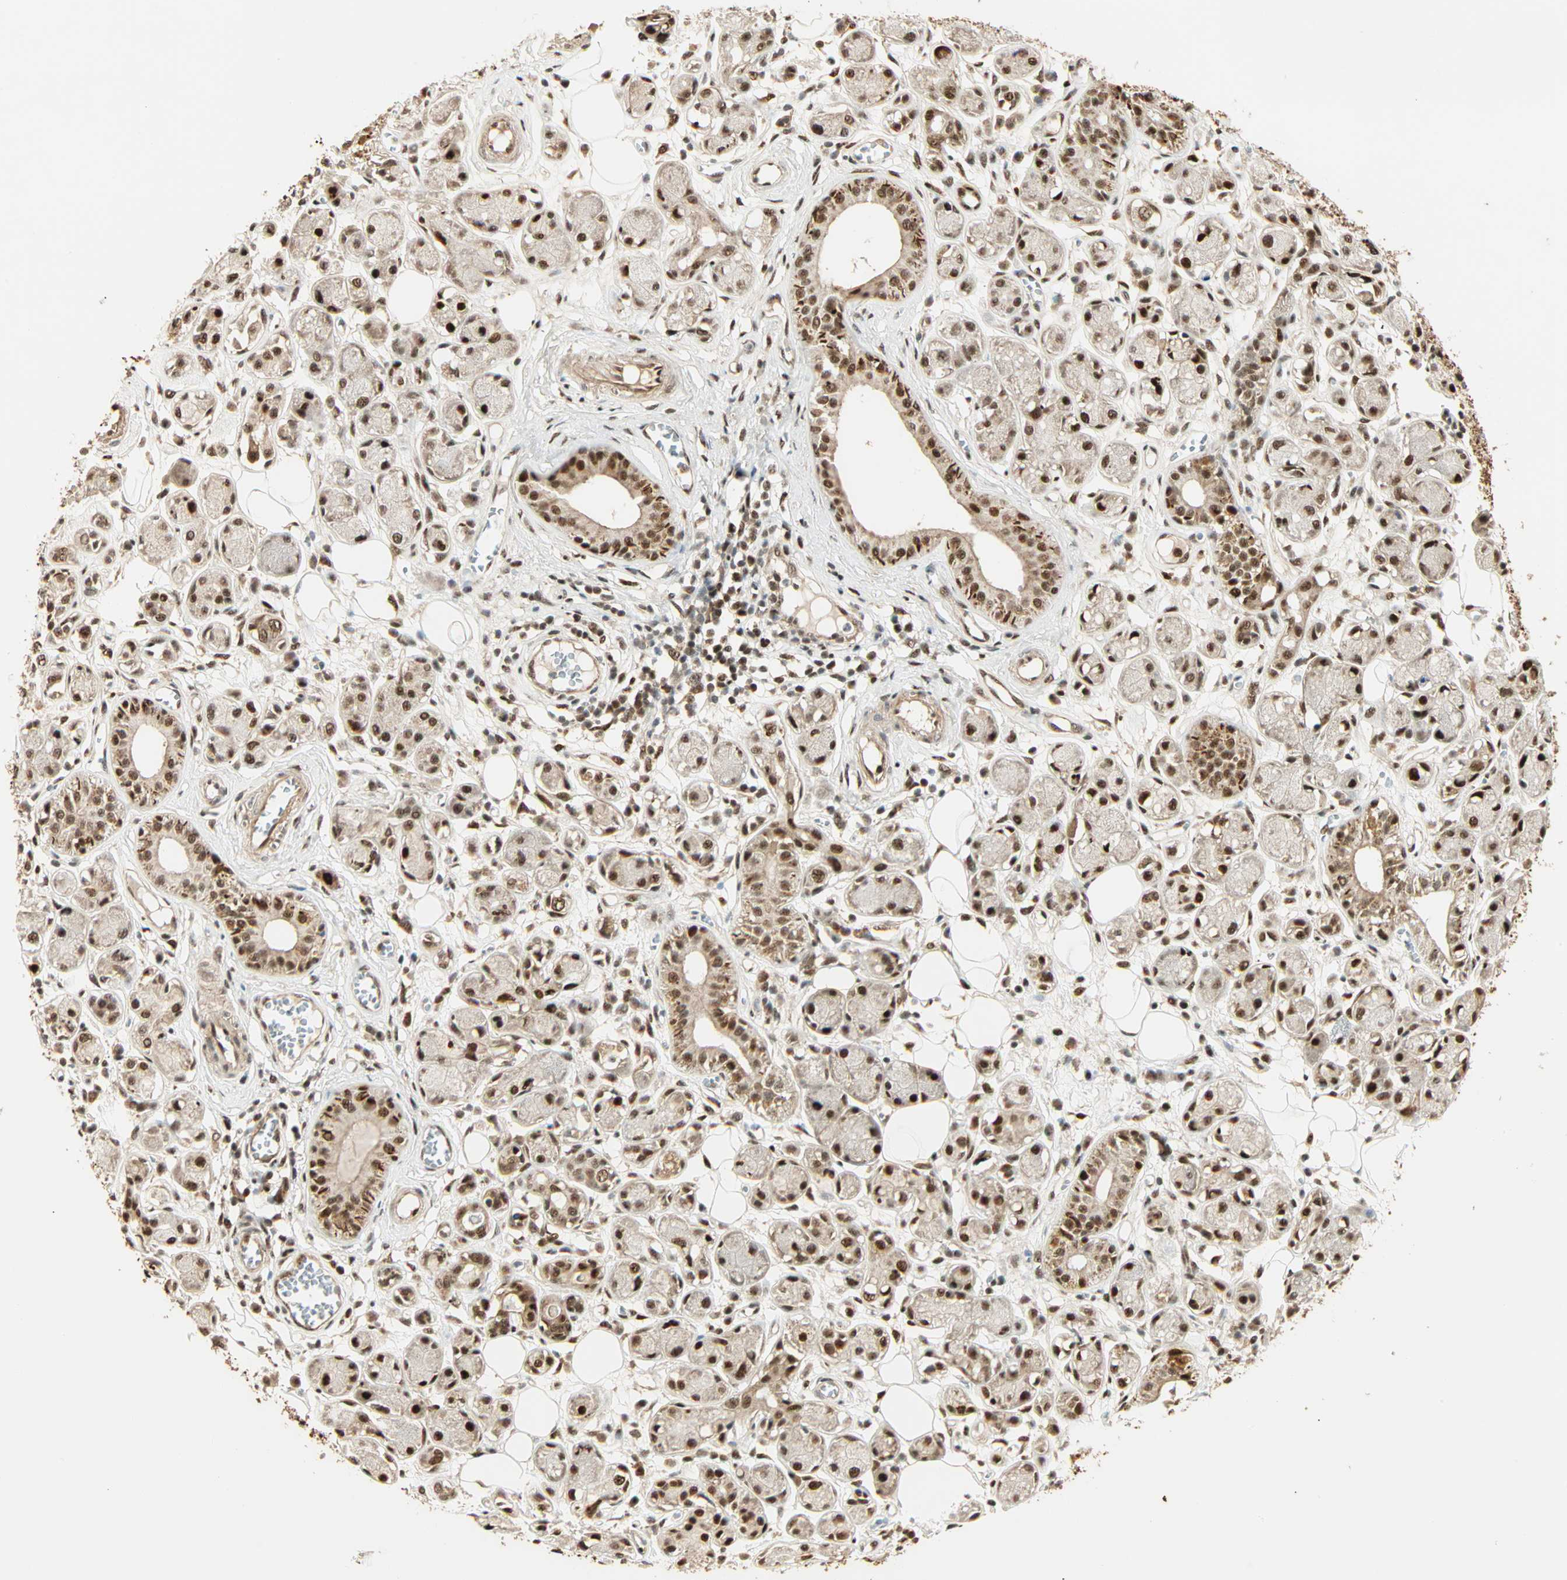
{"staining": {"intensity": "moderate", "quantity": "25%-75%", "location": "cytoplasmic/membranous,nuclear"}, "tissue": "adipose tissue", "cell_type": "Adipocytes", "image_type": "normal", "snomed": [{"axis": "morphology", "description": "Normal tissue, NOS"}, {"axis": "morphology", "description": "Inflammation, NOS"}, {"axis": "topography", "description": "Vascular tissue"}, {"axis": "topography", "description": "Salivary gland"}], "caption": "Immunohistochemistry of unremarkable human adipose tissue displays medium levels of moderate cytoplasmic/membranous,nuclear positivity in approximately 25%-75% of adipocytes.", "gene": "PNPLA6", "patient": {"sex": "female", "age": 75}}